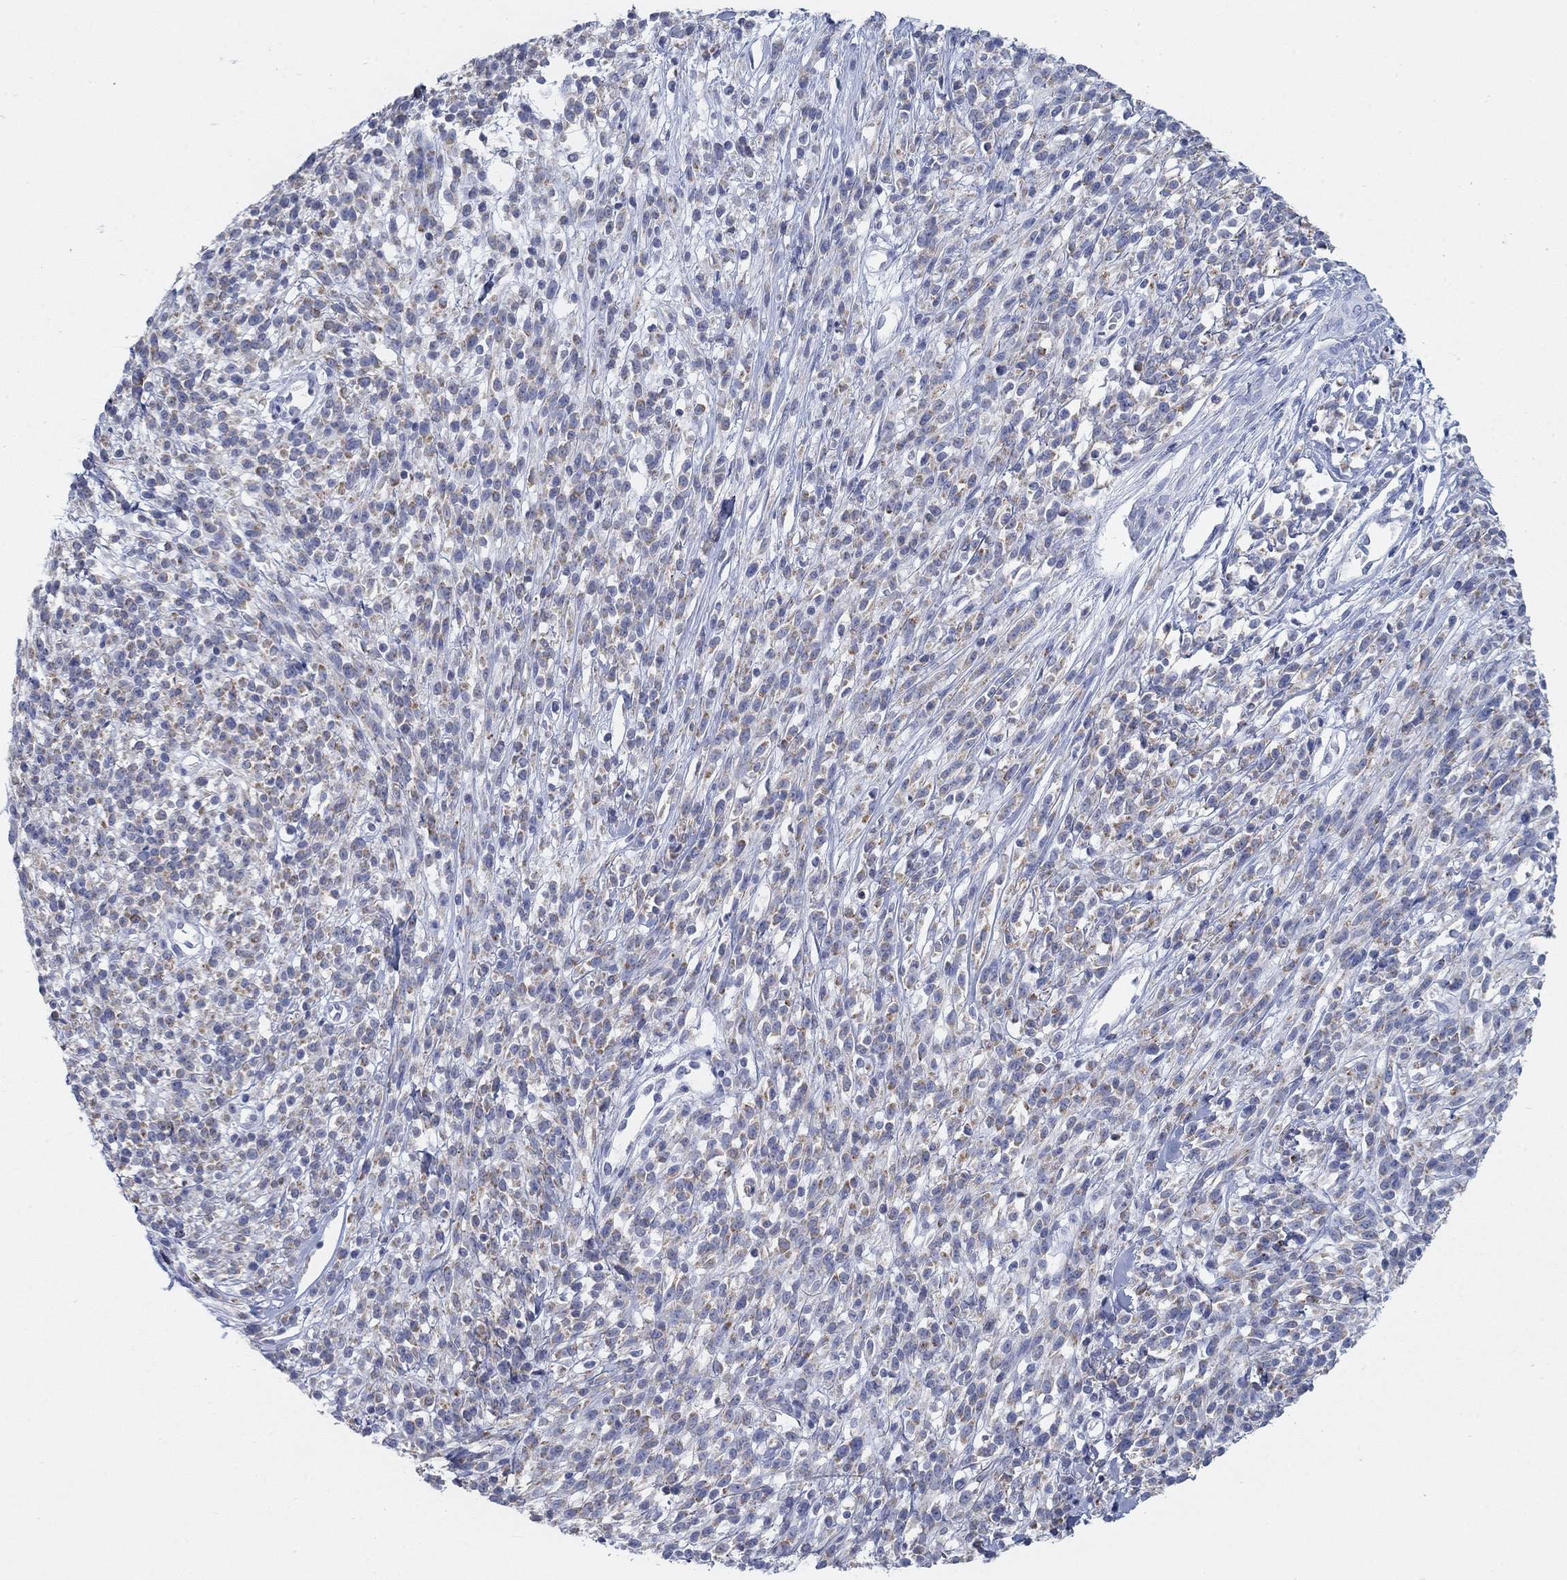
{"staining": {"intensity": "moderate", "quantity": "25%-75%", "location": "cytoplasmic/membranous"}, "tissue": "melanoma", "cell_type": "Tumor cells", "image_type": "cancer", "snomed": [{"axis": "morphology", "description": "Malignant melanoma, NOS"}, {"axis": "topography", "description": "Skin"}, {"axis": "topography", "description": "Skin of trunk"}], "caption": "An immunohistochemistry (IHC) image of neoplastic tissue is shown. Protein staining in brown shows moderate cytoplasmic/membranous positivity in malignant melanoma within tumor cells.", "gene": "SCCPDH", "patient": {"sex": "male", "age": 74}}